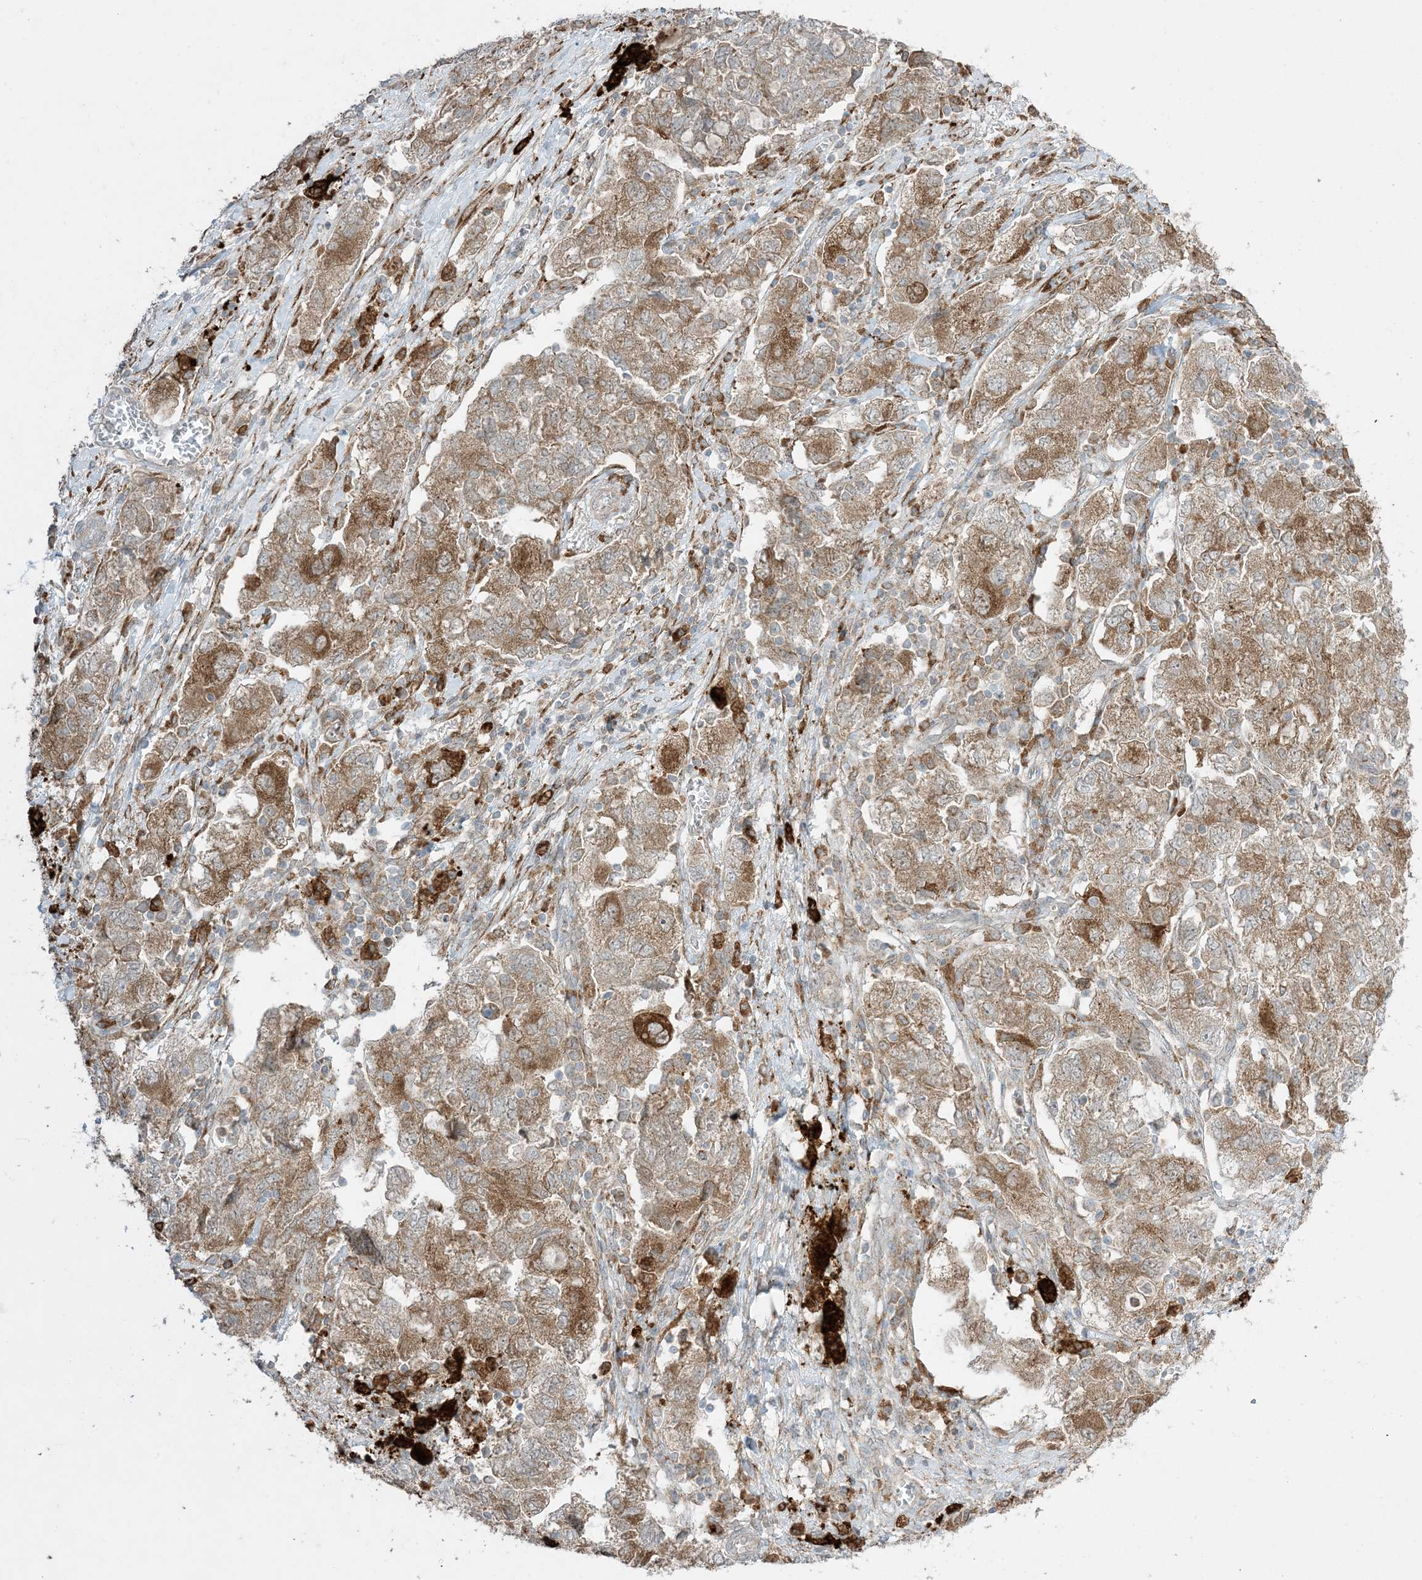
{"staining": {"intensity": "moderate", "quantity": ">75%", "location": "cytoplasmic/membranous"}, "tissue": "ovarian cancer", "cell_type": "Tumor cells", "image_type": "cancer", "snomed": [{"axis": "morphology", "description": "Carcinoma, NOS"}, {"axis": "morphology", "description": "Cystadenocarcinoma, serous, NOS"}, {"axis": "topography", "description": "Ovary"}], "caption": "Moderate cytoplasmic/membranous expression is present in approximately >75% of tumor cells in carcinoma (ovarian).", "gene": "ODC1", "patient": {"sex": "female", "age": 69}}